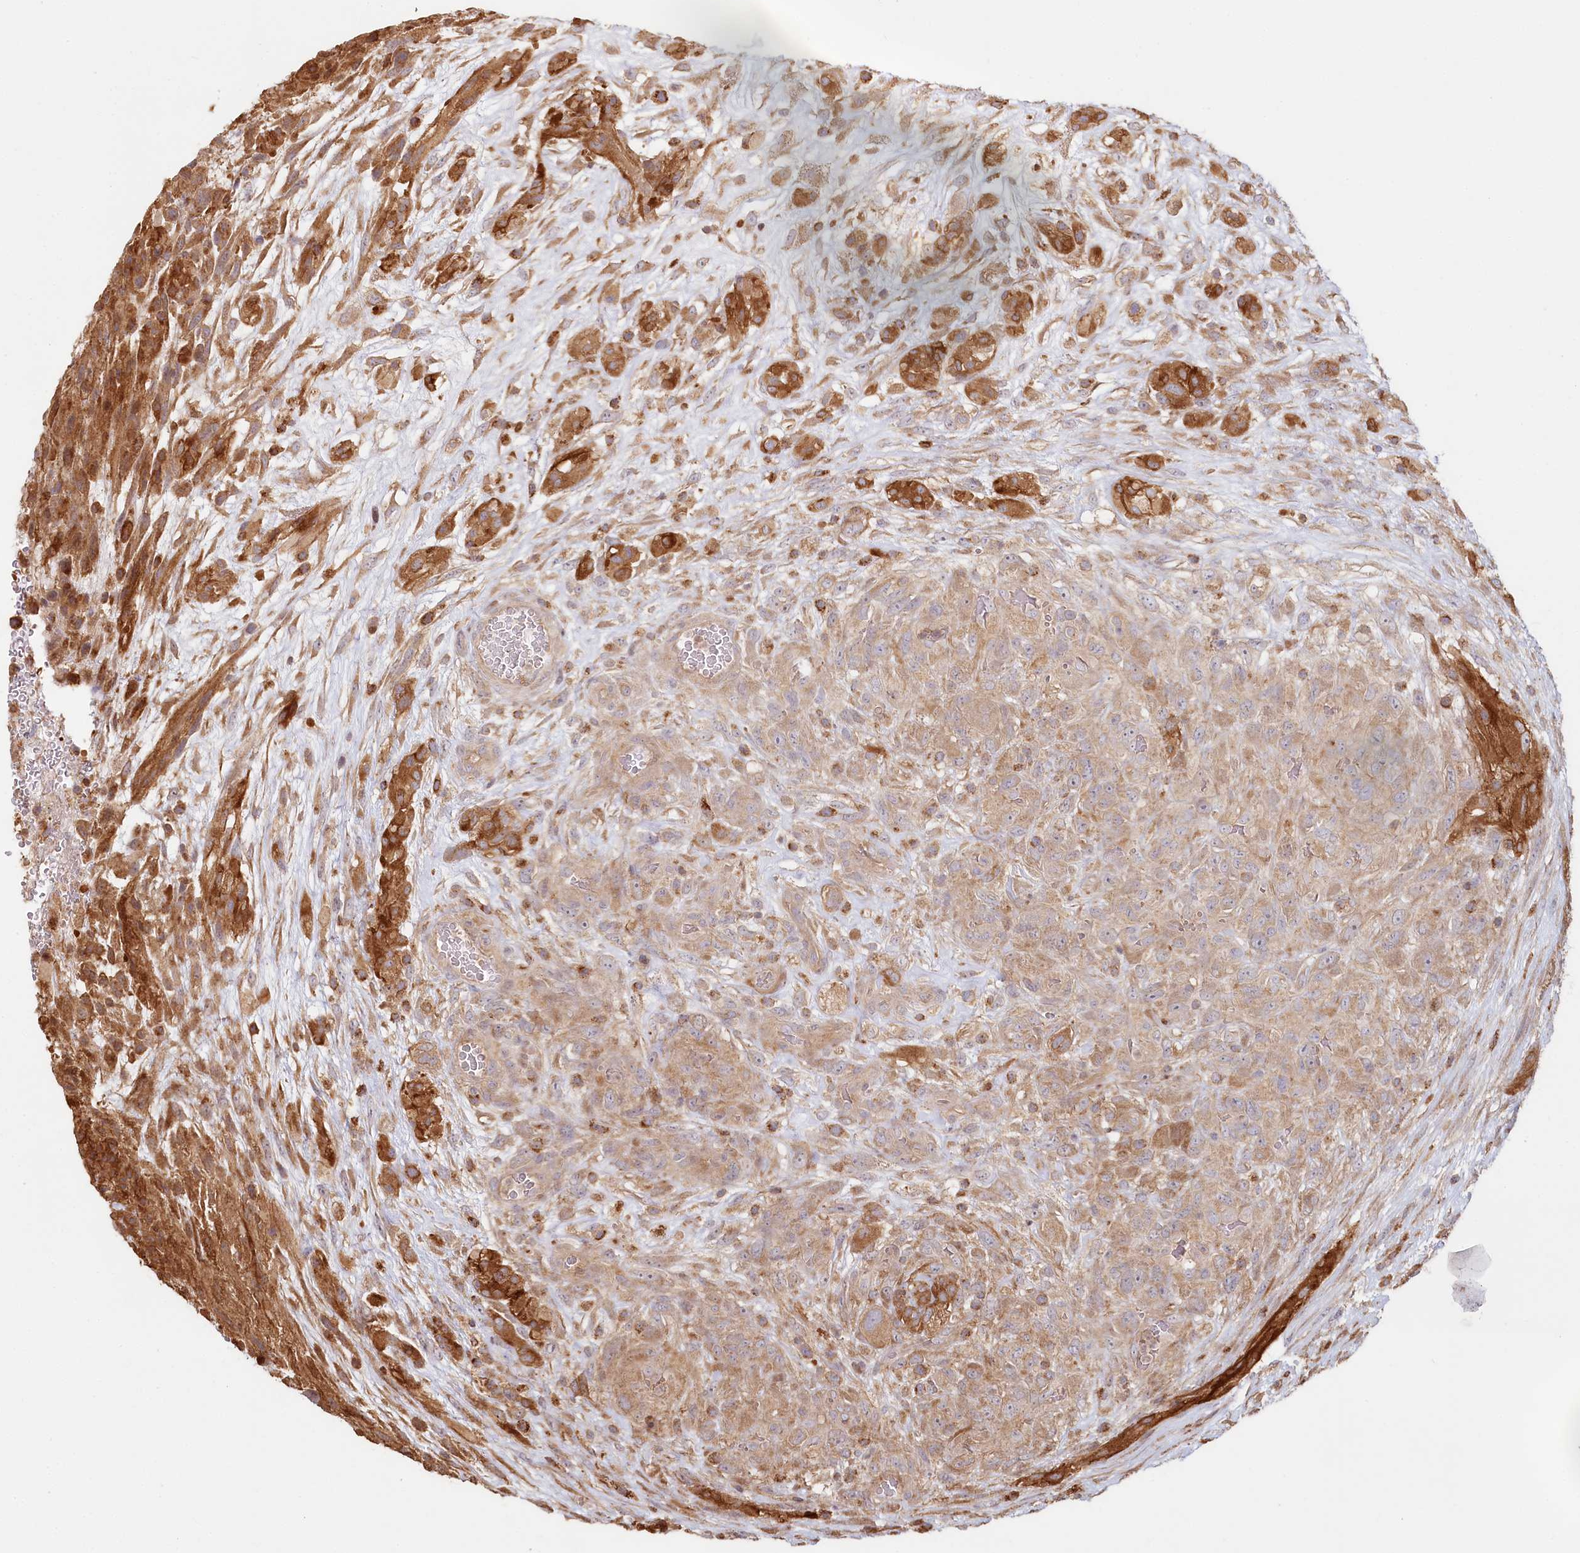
{"staining": {"intensity": "moderate", "quantity": ">75%", "location": "cytoplasmic/membranous"}, "tissue": "glioma", "cell_type": "Tumor cells", "image_type": "cancer", "snomed": [{"axis": "morphology", "description": "Glioma, malignant, High grade"}, {"axis": "topography", "description": "Brain"}], "caption": "Immunohistochemistry (IHC) (DAB) staining of high-grade glioma (malignant) displays moderate cytoplasmic/membranous protein expression in approximately >75% of tumor cells.", "gene": "HAL", "patient": {"sex": "male", "age": 61}}